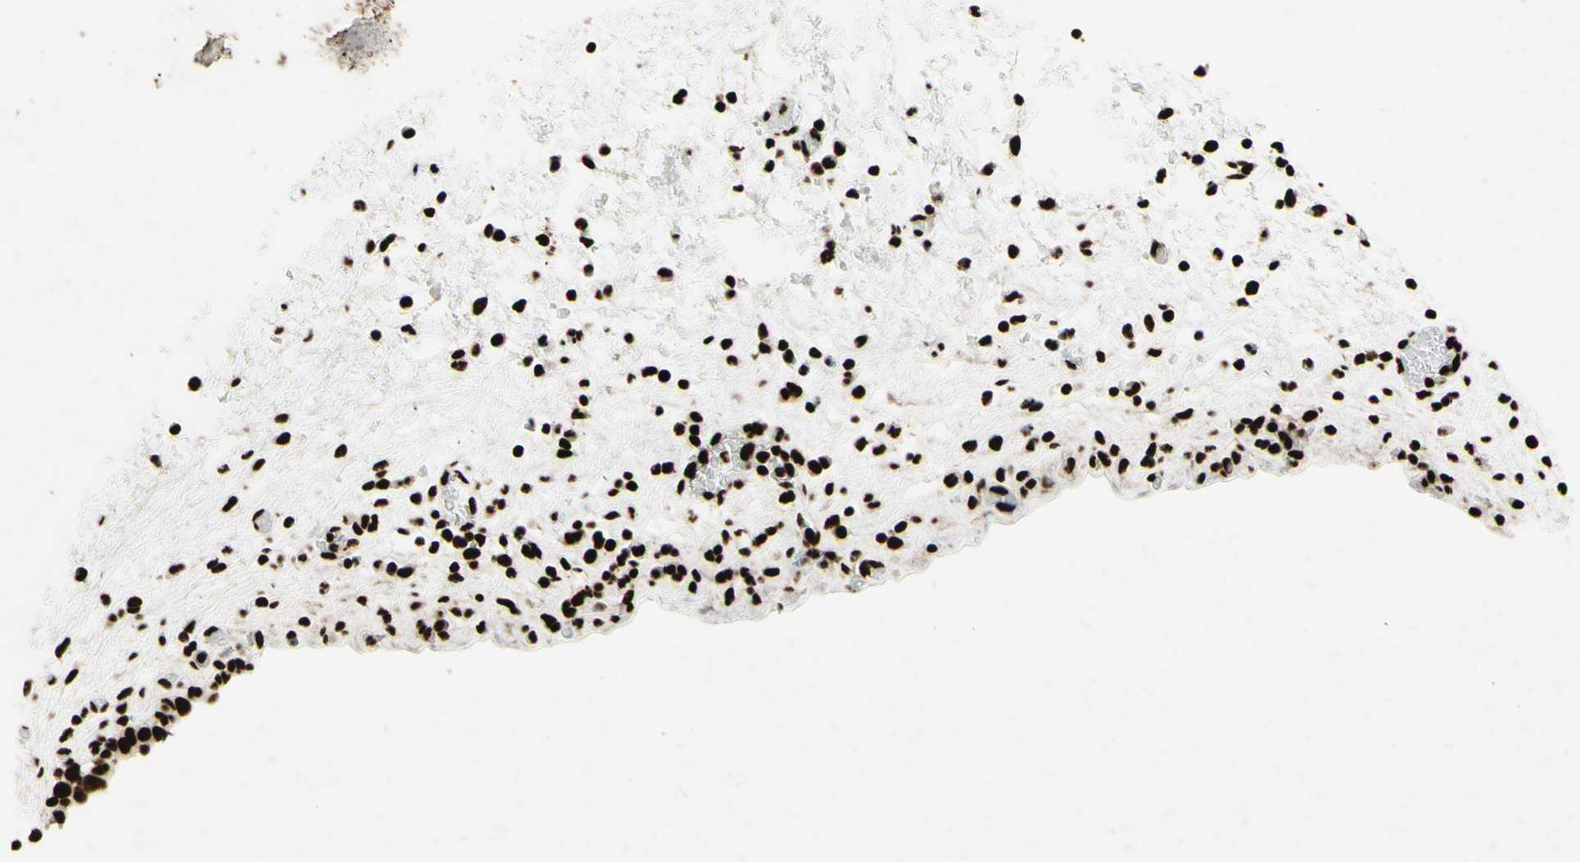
{"staining": {"intensity": "strong", "quantity": ">75%", "location": "nuclear"}, "tissue": "urinary bladder", "cell_type": "Urothelial cells", "image_type": "normal", "snomed": [{"axis": "morphology", "description": "Normal tissue, NOS"}, {"axis": "topography", "description": "Urinary bladder"}], "caption": "High-magnification brightfield microscopy of normal urinary bladder stained with DAB (brown) and counterstained with hematoxylin (blue). urothelial cells exhibit strong nuclear positivity is identified in about>75% of cells.", "gene": "U2AF2", "patient": {"sex": "female", "age": 64}}